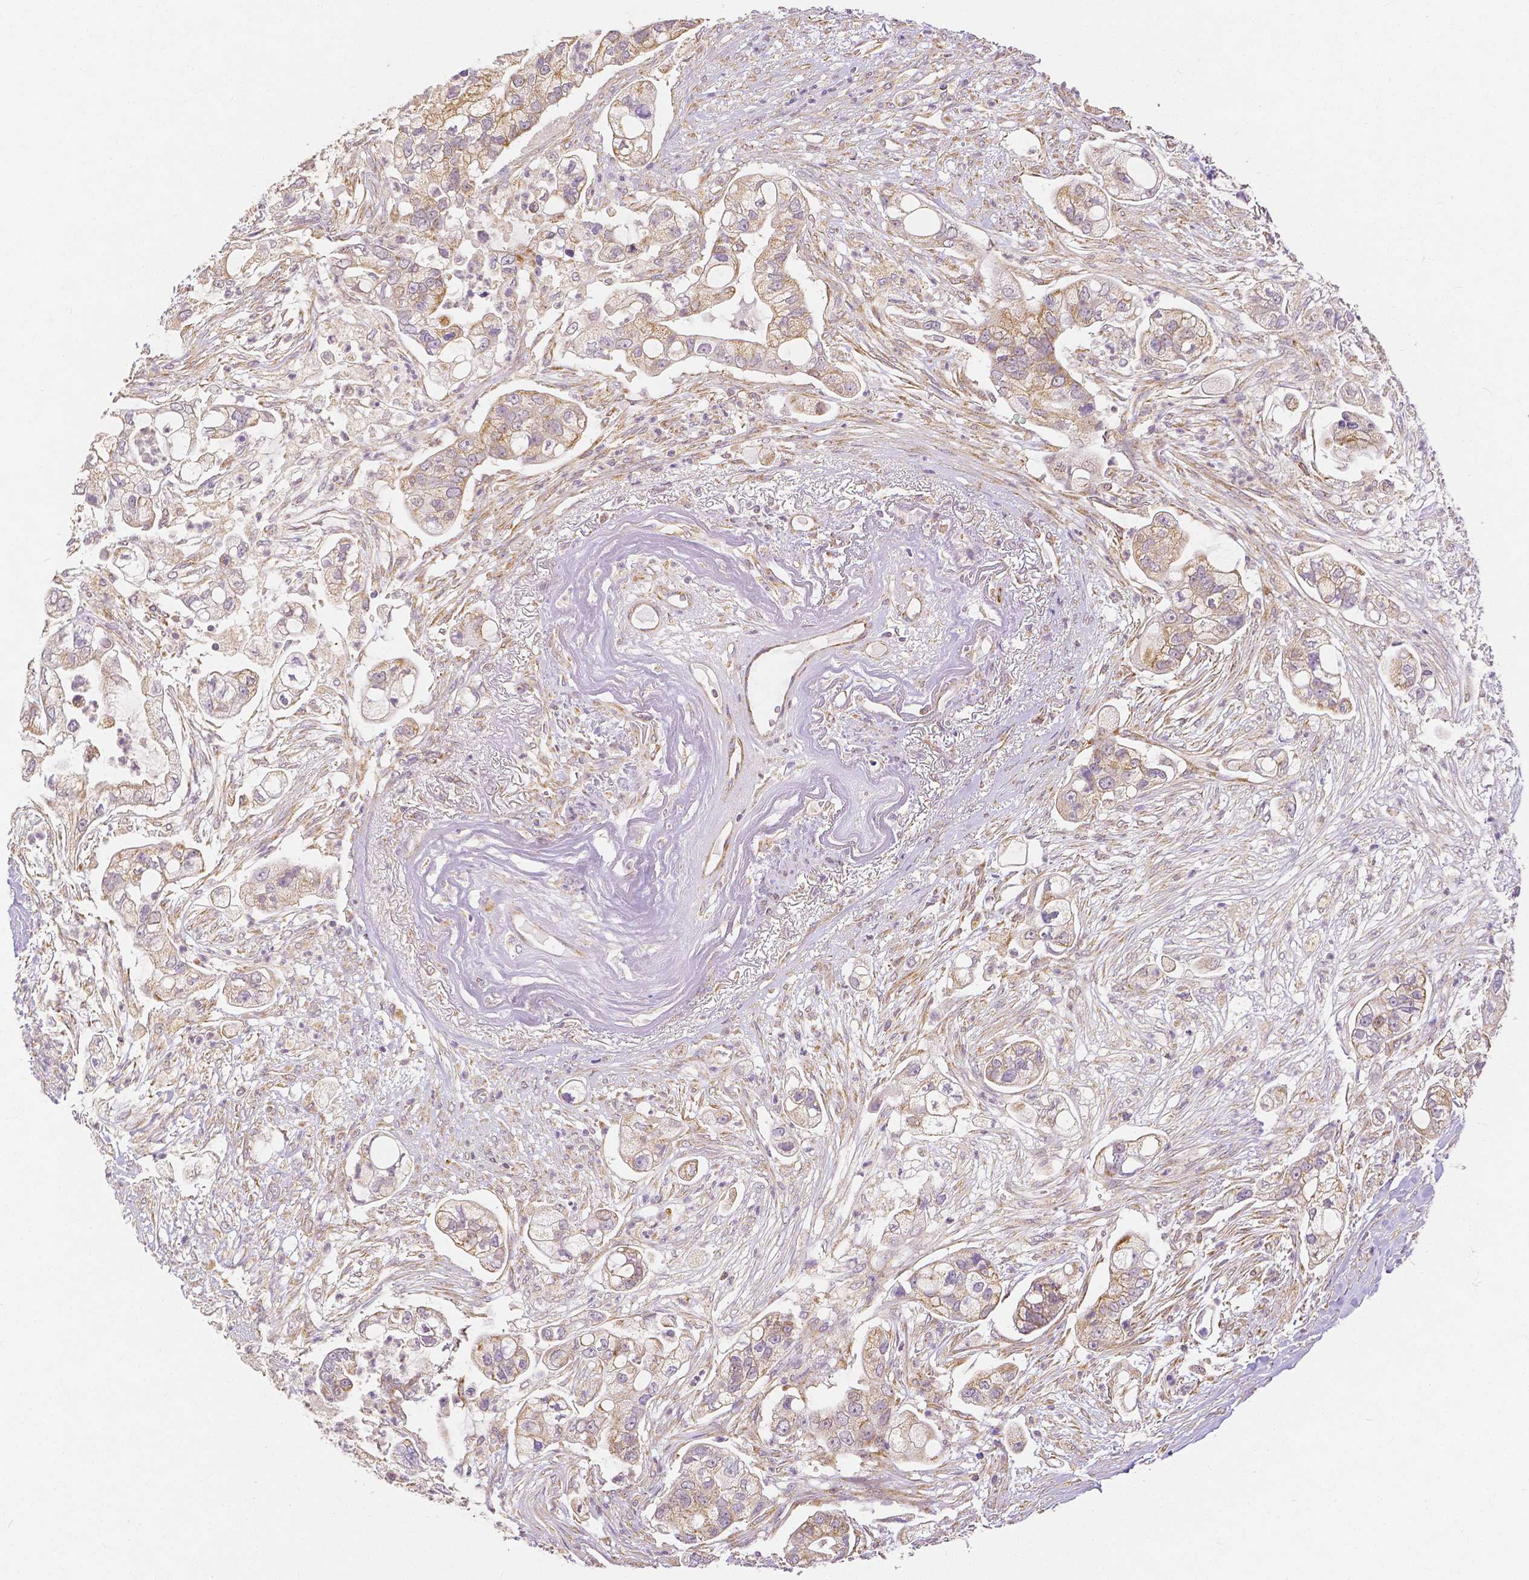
{"staining": {"intensity": "moderate", "quantity": "25%-75%", "location": "cytoplasmic/membranous"}, "tissue": "pancreatic cancer", "cell_type": "Tumor cells", "image_type": "cancer", "snomed": [{"axis": "morphology", "description": "Adenocarcinoma, NOS"}, {"axis": "topography", "description": "Pancreas"}], "caption": "This photomicrograph shows immunohistochemistry (IHC) staining of human pancreatic cancer (adenocarcinoma), with medium moderate cytoplasmic/membranous expression in approximately 25%-75% of tumor cells.", "gene": "RHOT1", "patient": {"sex": "female", "age": 69}}